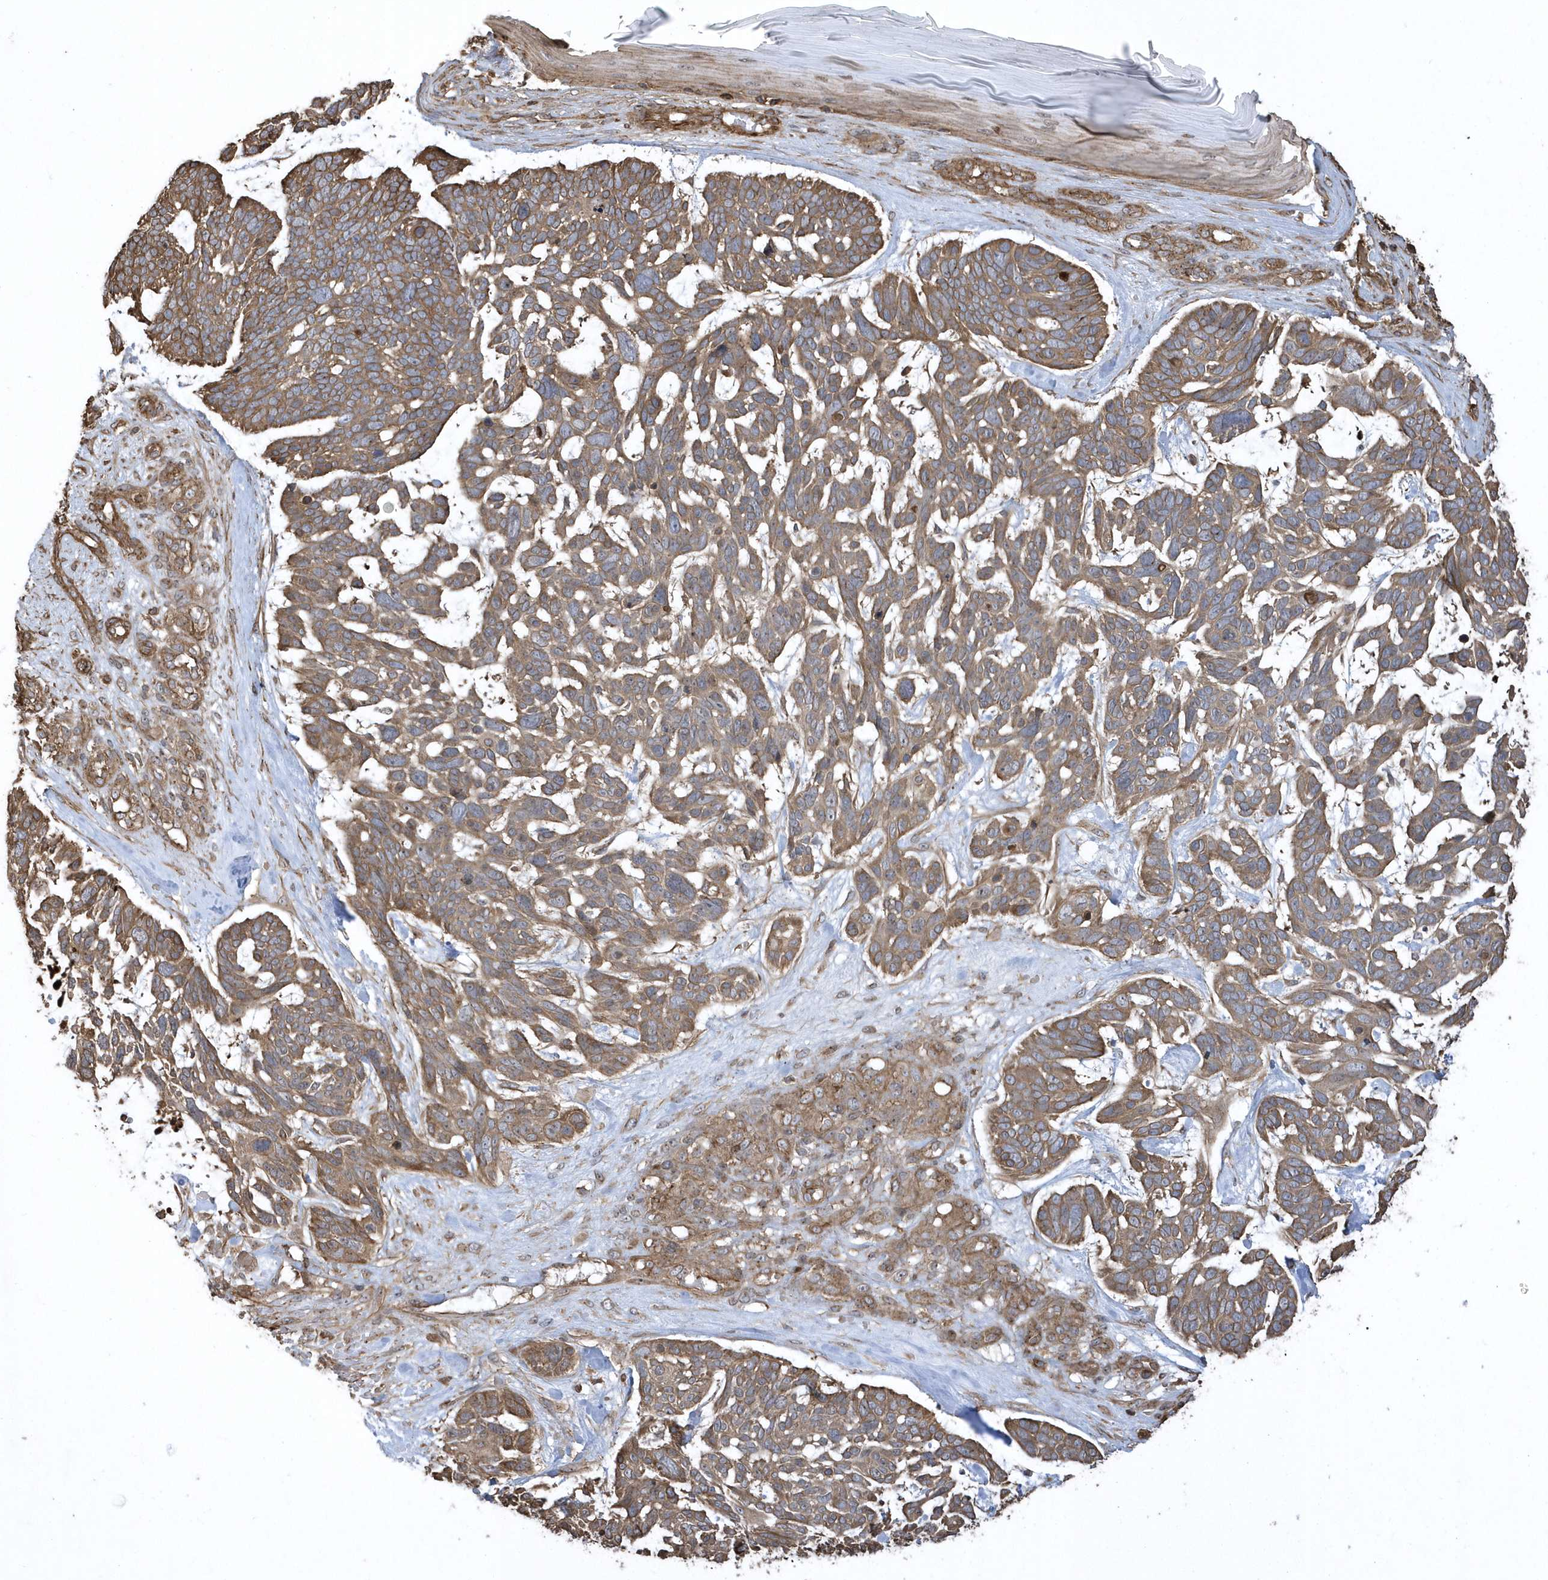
{"staining": {"intensity": "moderate", "quantity": ">75%", "location": "cytoplasmic/membranous"}, "tissue": "skin cancer", "cell_type": "Tumor cells", "image_type": "cancer", "snomed": [{"axis": "morphology", "description": "Basal cell carcinoma"}, {"axis": "topography", "description": "Skin"}], "caption": "This is an image of immunohistochemistry staining of skin cancer (basal cell carcinoma), which shows moderate expression in the cytoplasmic/membranous of tumor cells.", "gene": "SENP8", "patient": {"sex": "male", "age": 88}}